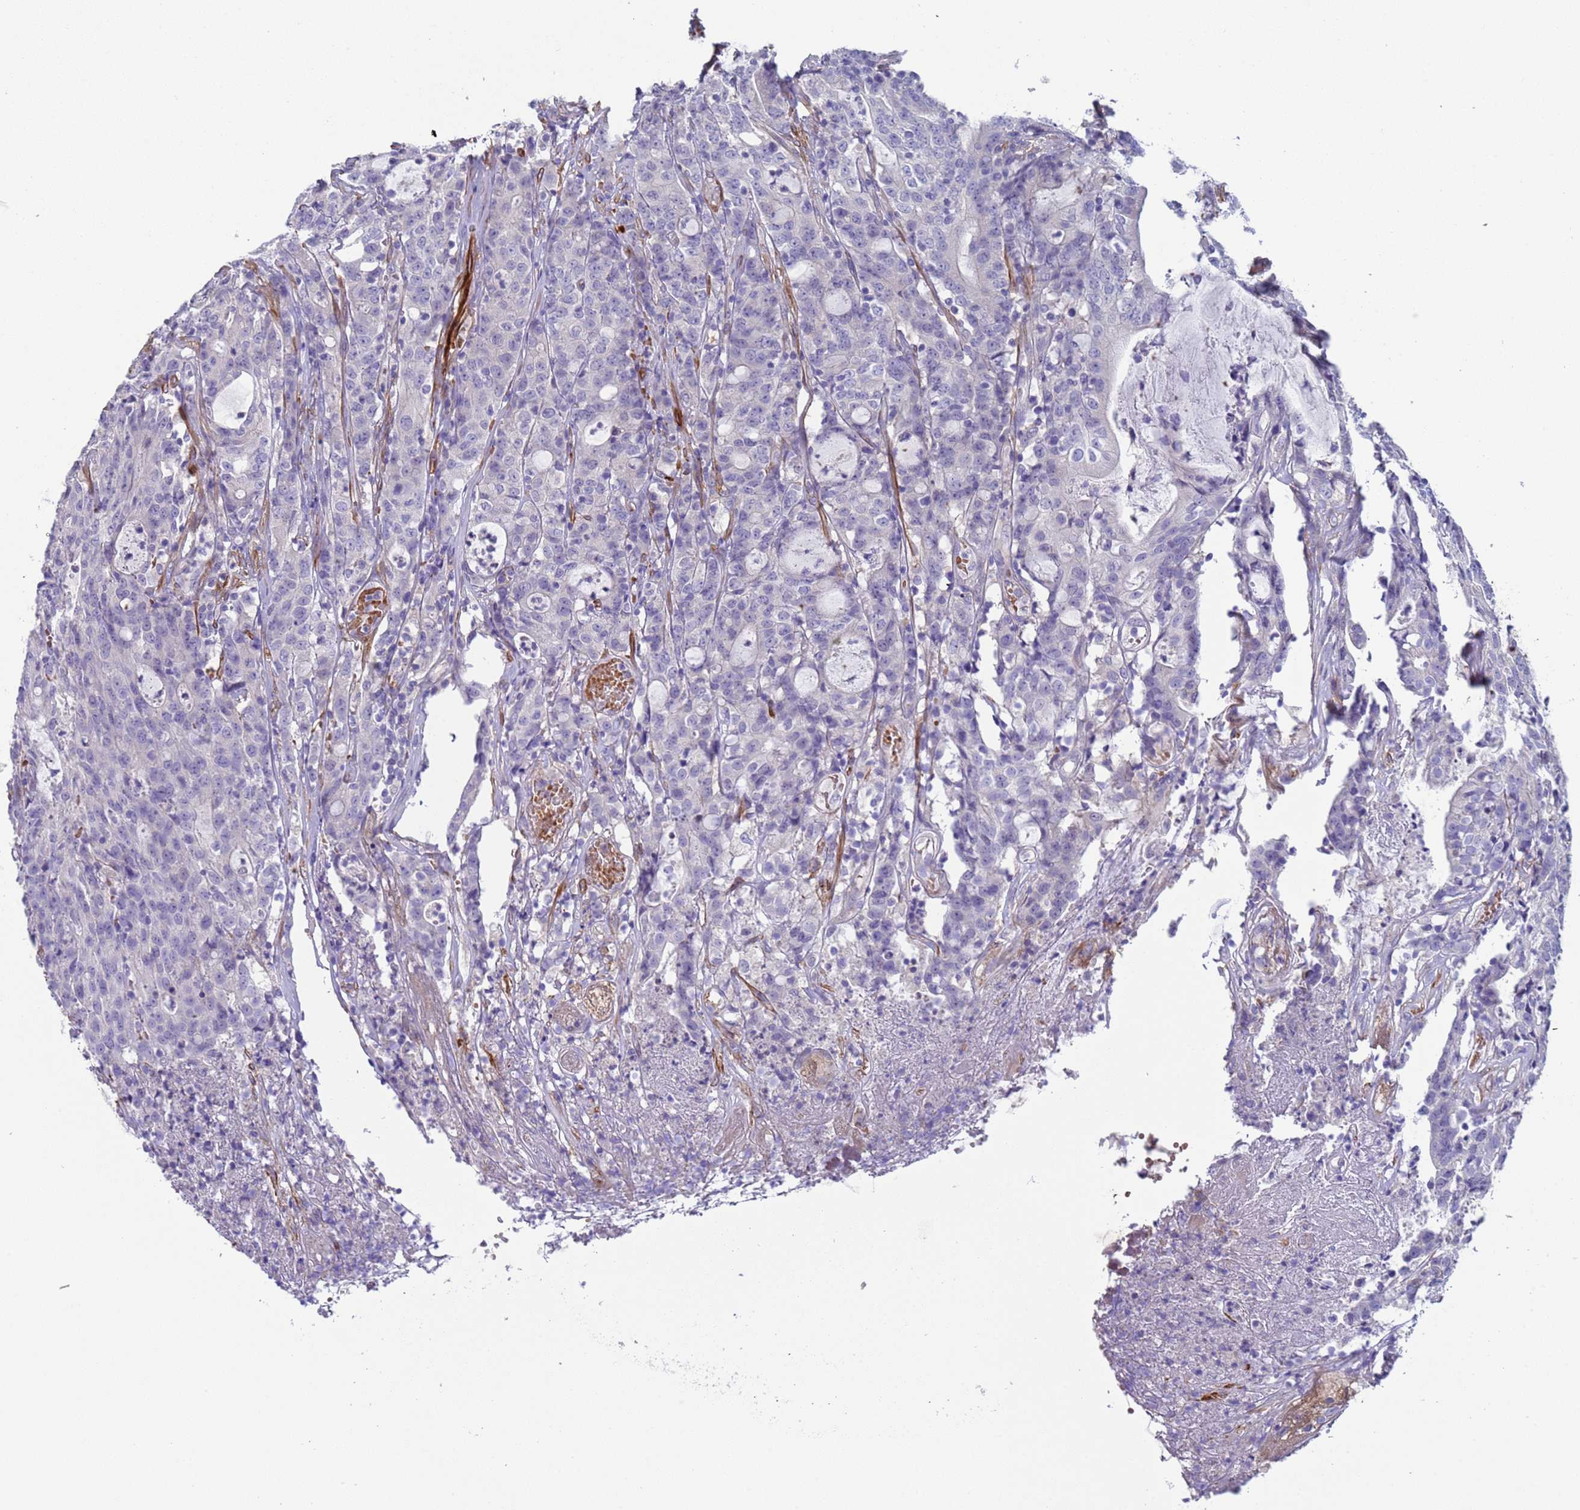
{"staining": {"intensity": "negative", "quantity": "none", "location": "none"}, "tissue": "colorectal cancer", "cell_type": "Tumor cells", "image_type": "cancer", "snomed": [{"axis": "morphology", "description": "Adenocarcinoma, NOS"}, {"axis": "topography", "description": "Colon"}], "caption": "DAB (3,3'-diaminobenzidine) immunohistochemical staining of adenocarcinoma (colorectal) exhibits no significant staining in tumor cells.", "gene": "KBTBD3", "patient": {"sex": "male", "age": 83}}